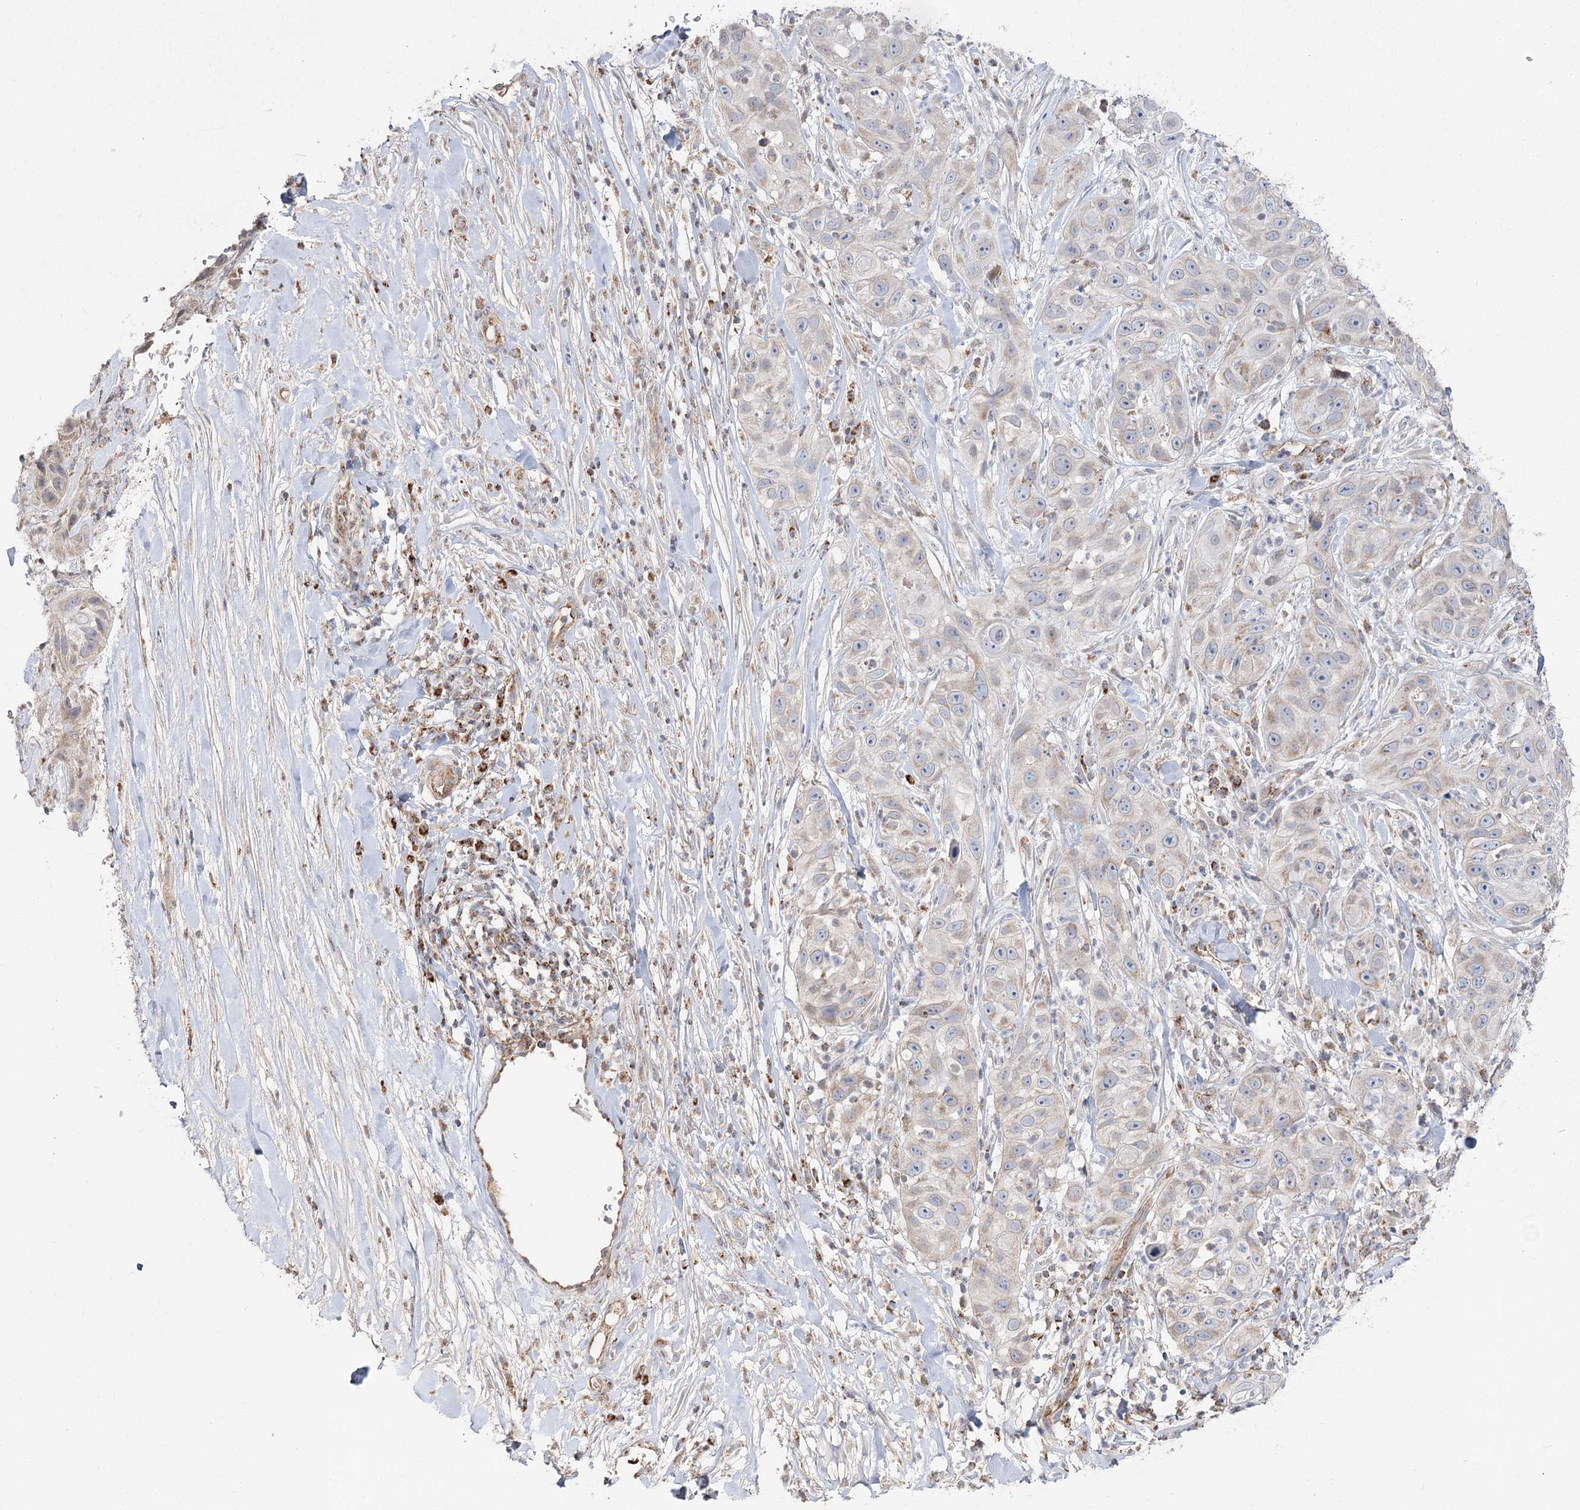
{"staining": {"intensity": "weak", "quantity": "<25%", "location": "cytoplasmic/membranous"}, "tissue": "skin cancer", "cell_type": "Tumor cells", "image_type": "cancer", "snomed": [{"axis": "morphology", "description": "Squamous cell carcinoma, NOS"}, {"axis": "topography", "description": "Skin"}], "caption": "This is an immunohistochemistry image of human squamous cell carcinoma (skin). There is no expression in tumor cells.", "gene": "CBR4", "patient": {"sex": "female", "age": 44}}